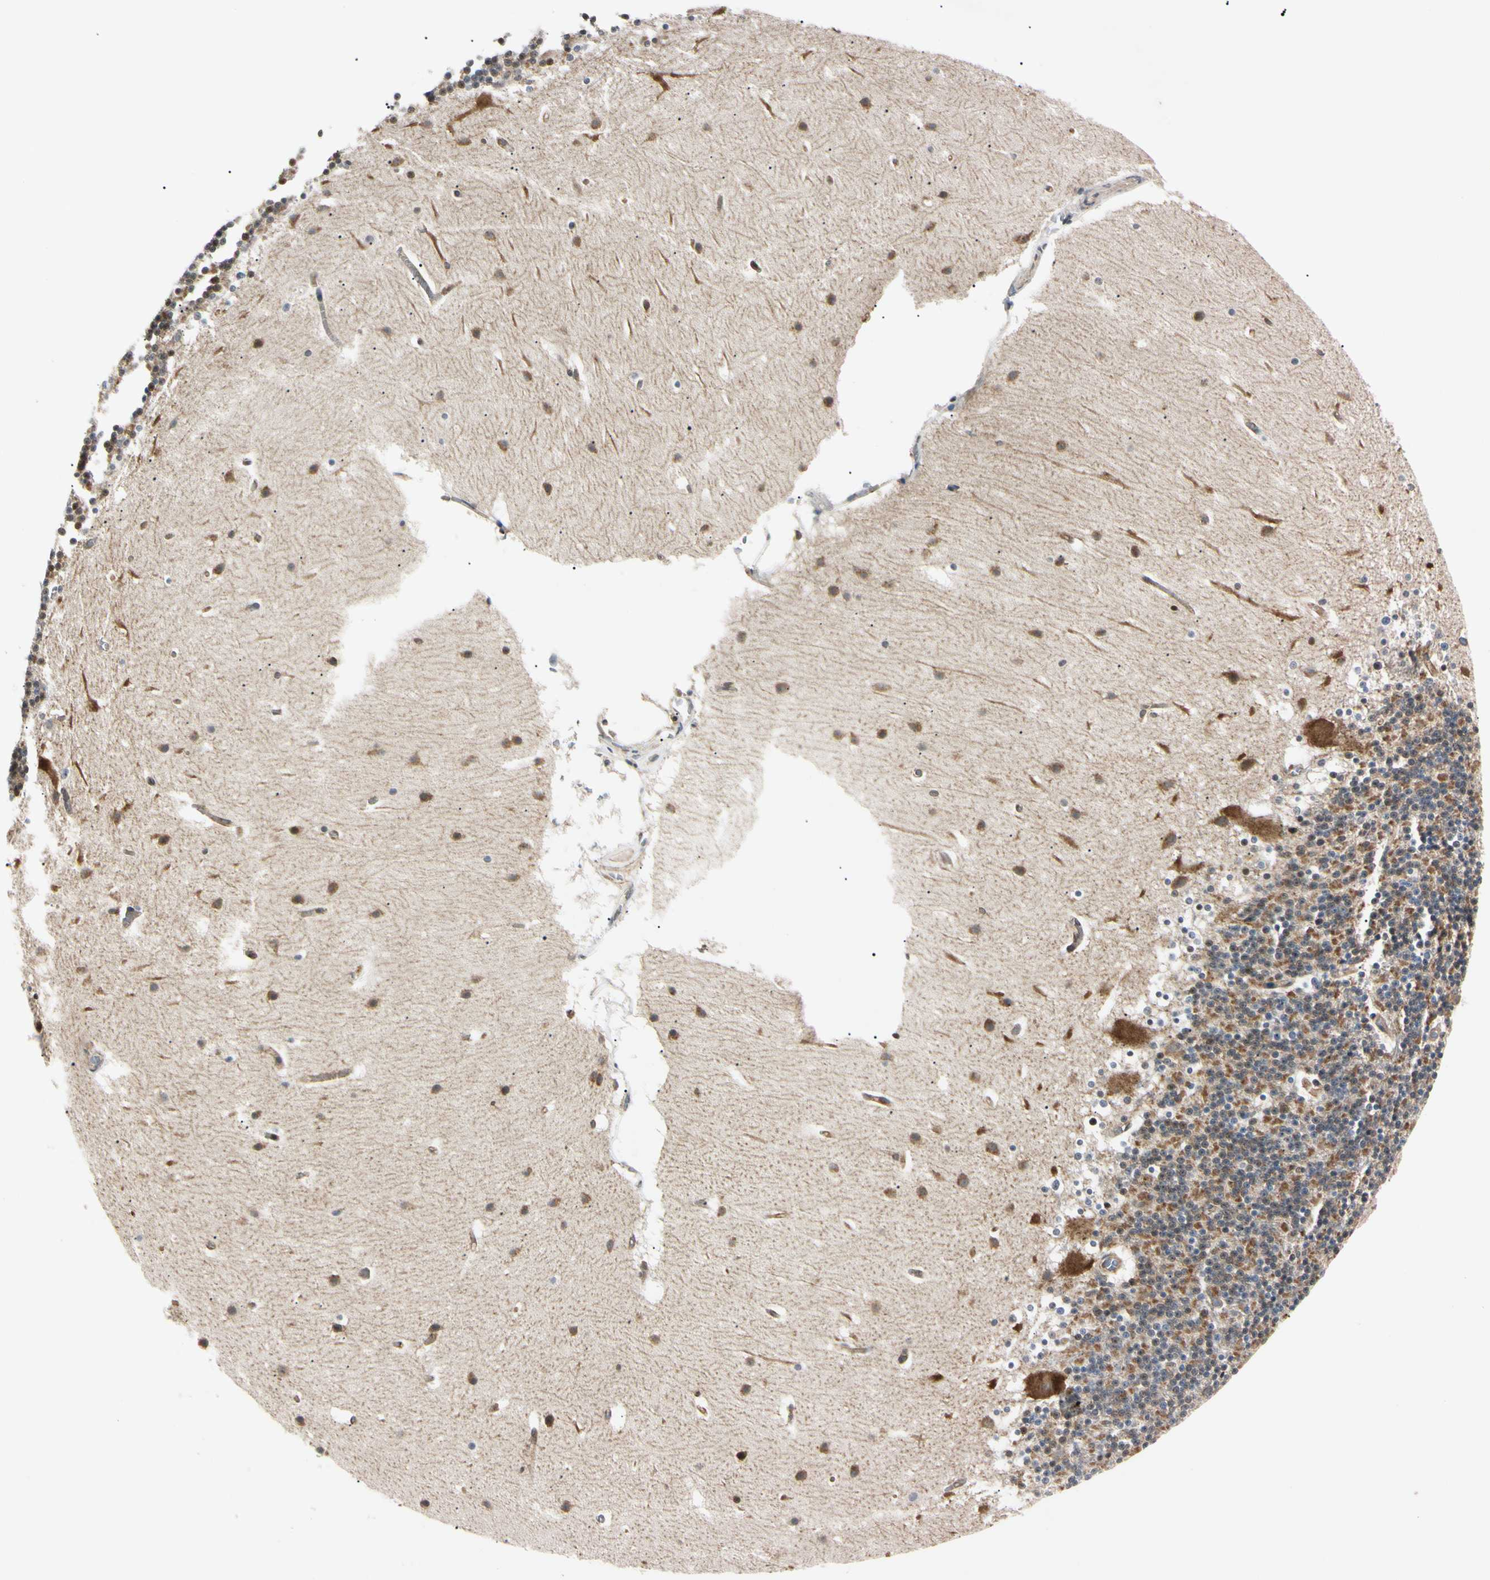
{"staining": {"intensity": "moderate", "quantity": "25%-75%", "location": "cytoplasmic/membranous"}, "tissue": "cerebellum", "cell_type": "Cells in granular layer", "image_type": "normal", "snomed": [{"axis": "morphology", "description": "Normal tissue, NOS"}, {"axis": "topography", "description": "Cerebellum"}], "caption": "Unremarkable cerebellum was stained to show a protein in brown. There is medium levels of moderate cytoplasmic/membranous positivity in approximately 25%-75% of cells in granular layer.", "gene": "EPN1", "patient": {"sex": "male", "age": 45}}